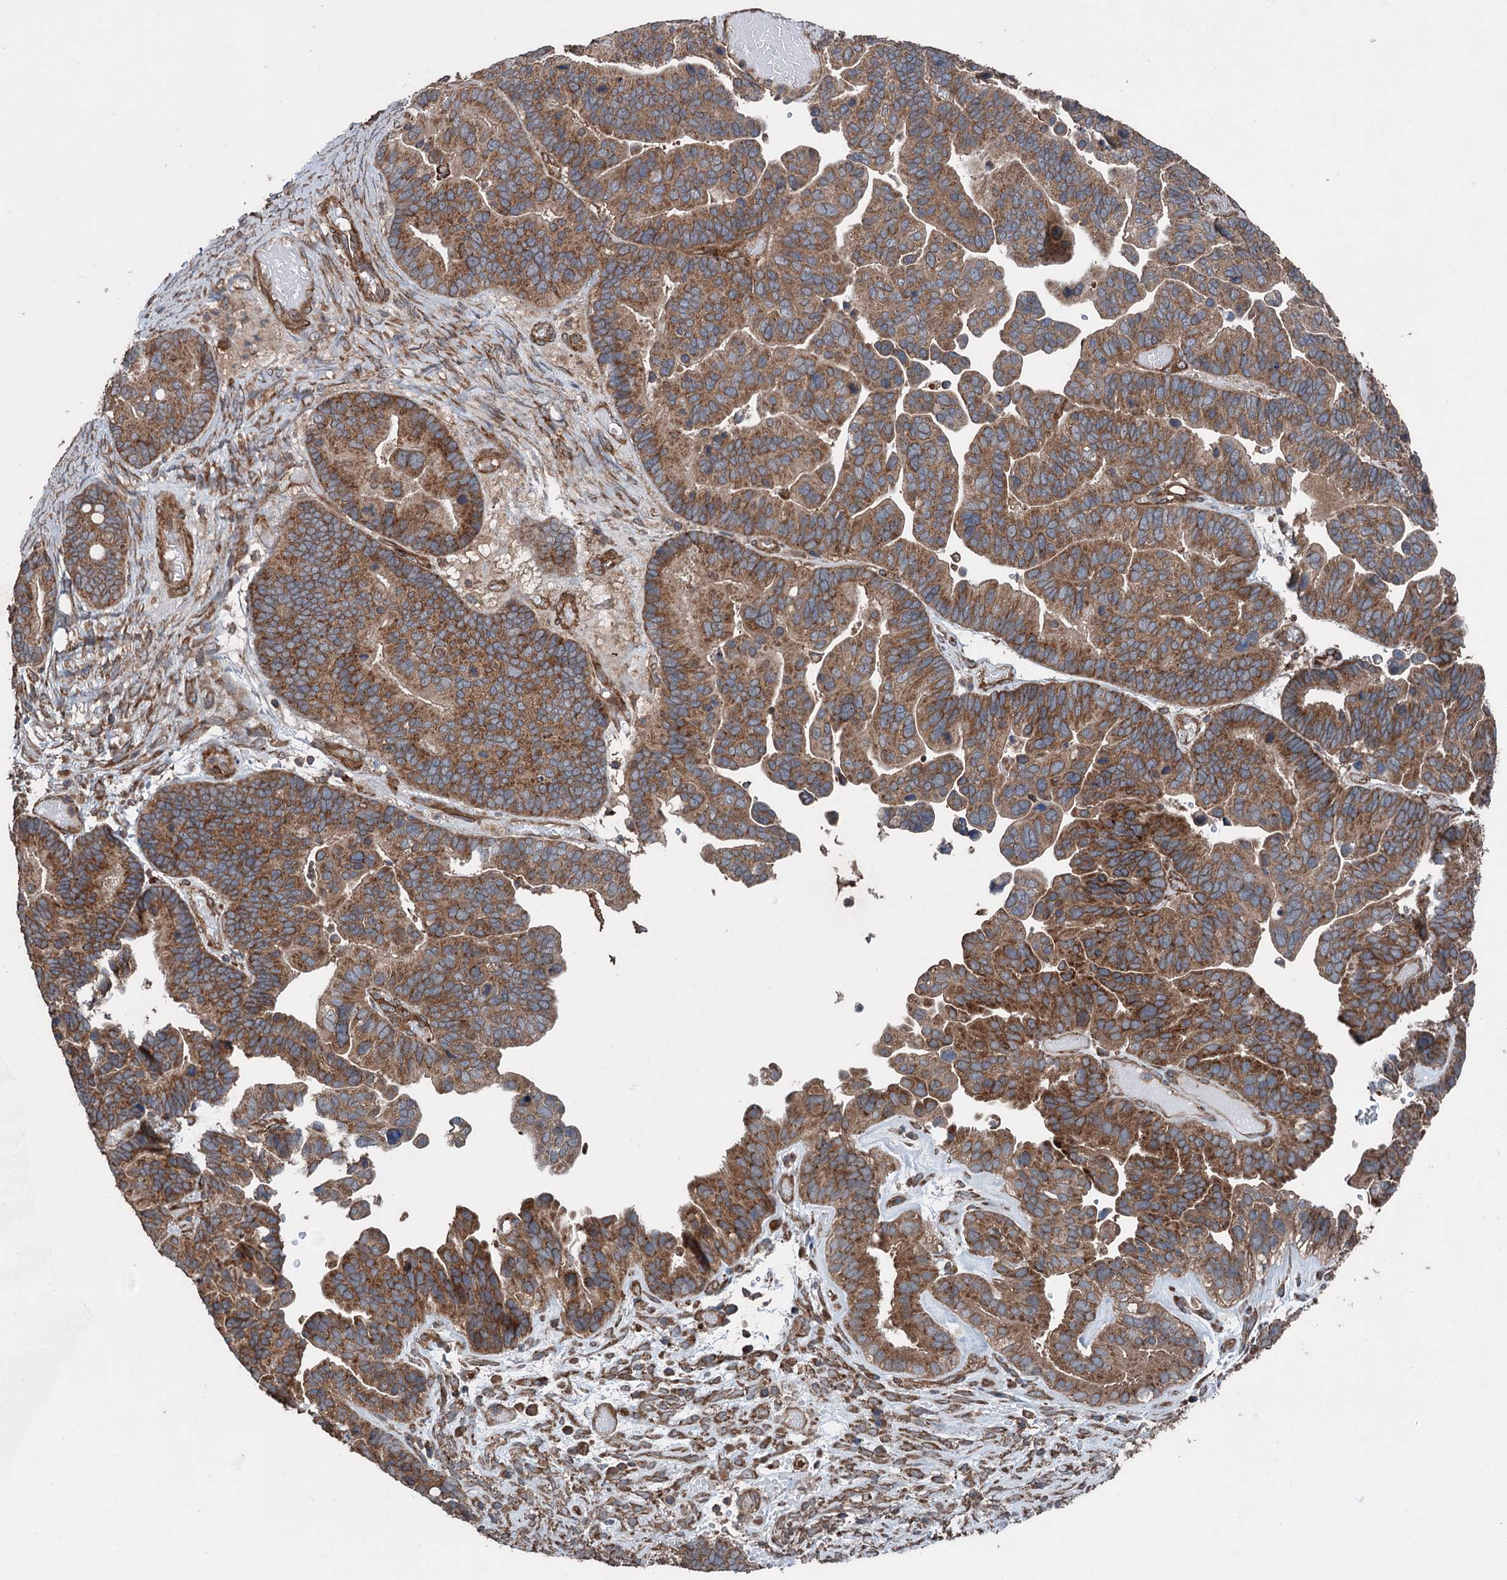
{"staining": {"intensity": "strong", "quantity": ">75%", "location": "cytoplasmic/membranous"}, "tissue": "ovarian cancer", "cell_type": "Tumor cells", "image_type": "cancer", "snomed": [{"axis": "morphology", "description": "Cystadenocarcinoma, serous, NOS"}, {"axis": "topography", "description": "Ovary"}], "caption": "Serous cystadenocarcinoma (ovarian) was stained to show a protein in brown. There is high levels of strong cytoplasmic/membranous positivity in about >75% of tumor cells. (DAB (3,3'-diaminobenzidine) IHC with brightfield microscopy, high magnification).", "gene": "RNF214", "patient": {"sex": "female", "age": 56}}